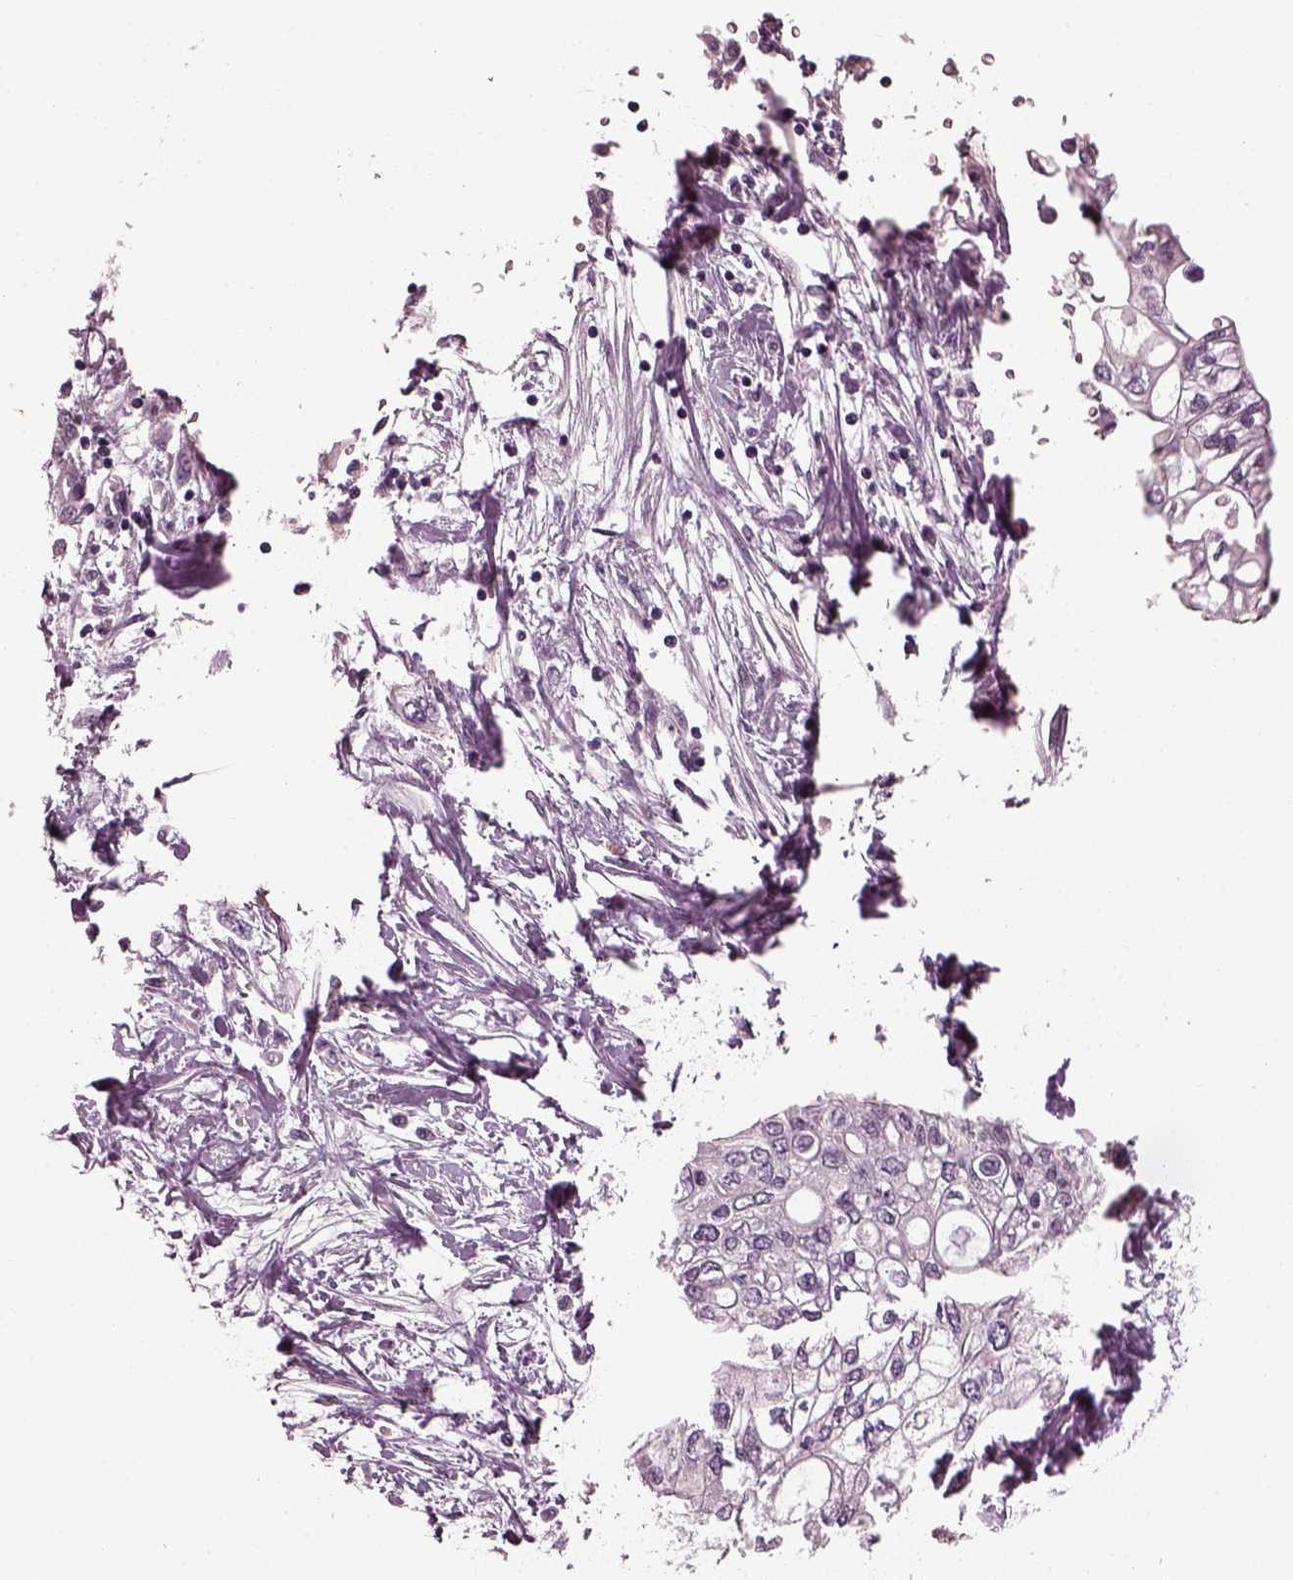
{"staining": {"intensity": "negative", "quantity": "none", "location": "none"}, "tissue": "pancreatic cancer", "cell_type": "Tumor cells", "image_type": "cancer", "snomed": [{"axis": "morphology", "description": "Adenocarcinoma, NOS"}, {"axis": "topography", "description": "Pancreas"}], "caption": "An IHC photomicrograph of pancreatic adenocarcinoma is shown. There is no staining in tumor cells of pancreatic adenocarcinoma. Nuclei are stained in blue.", "gene": "RCVRN", "patient": {"sex": "female", "age": 77}}